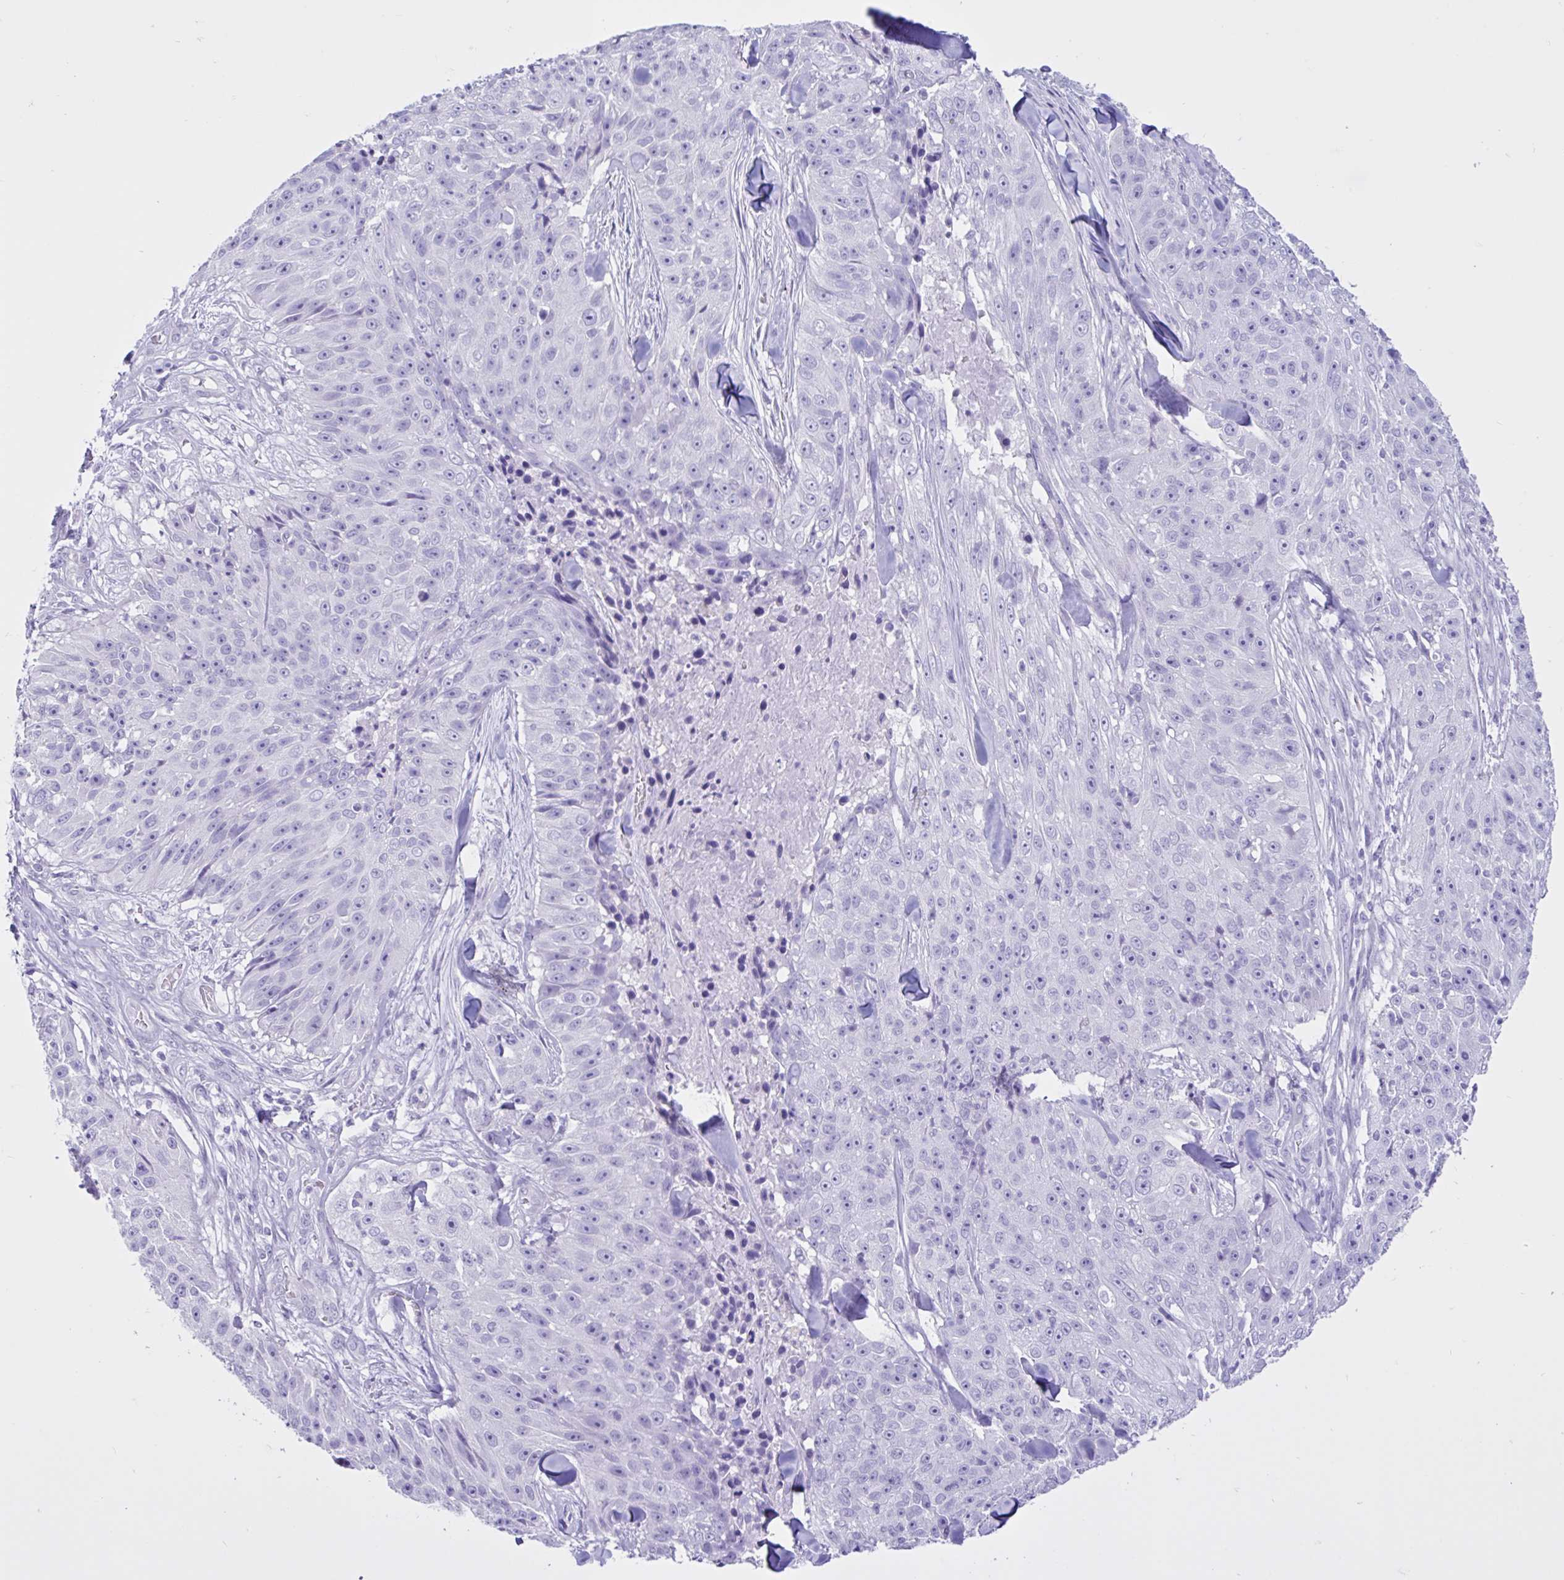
{"staining": {"intensity": "negative", "quantity": "none", "location": "none"}, "tissue": "skin cancer", "cell_type": "Tumor cells", "image_type": "cancer", "snomed": [{"axis": "morphology", "description": "Squamous cell carcinoma, NOS"}, {"axis": "topography", "description": "Skin"}], "caption": "DAB (3,3'-diaminobenzidine) immunohistochemical staining of skin cancer demonstrates no significant staining in tumor cells.", "gene": "CYP19A1", "patient": {"sex": "female", "age": 87}}